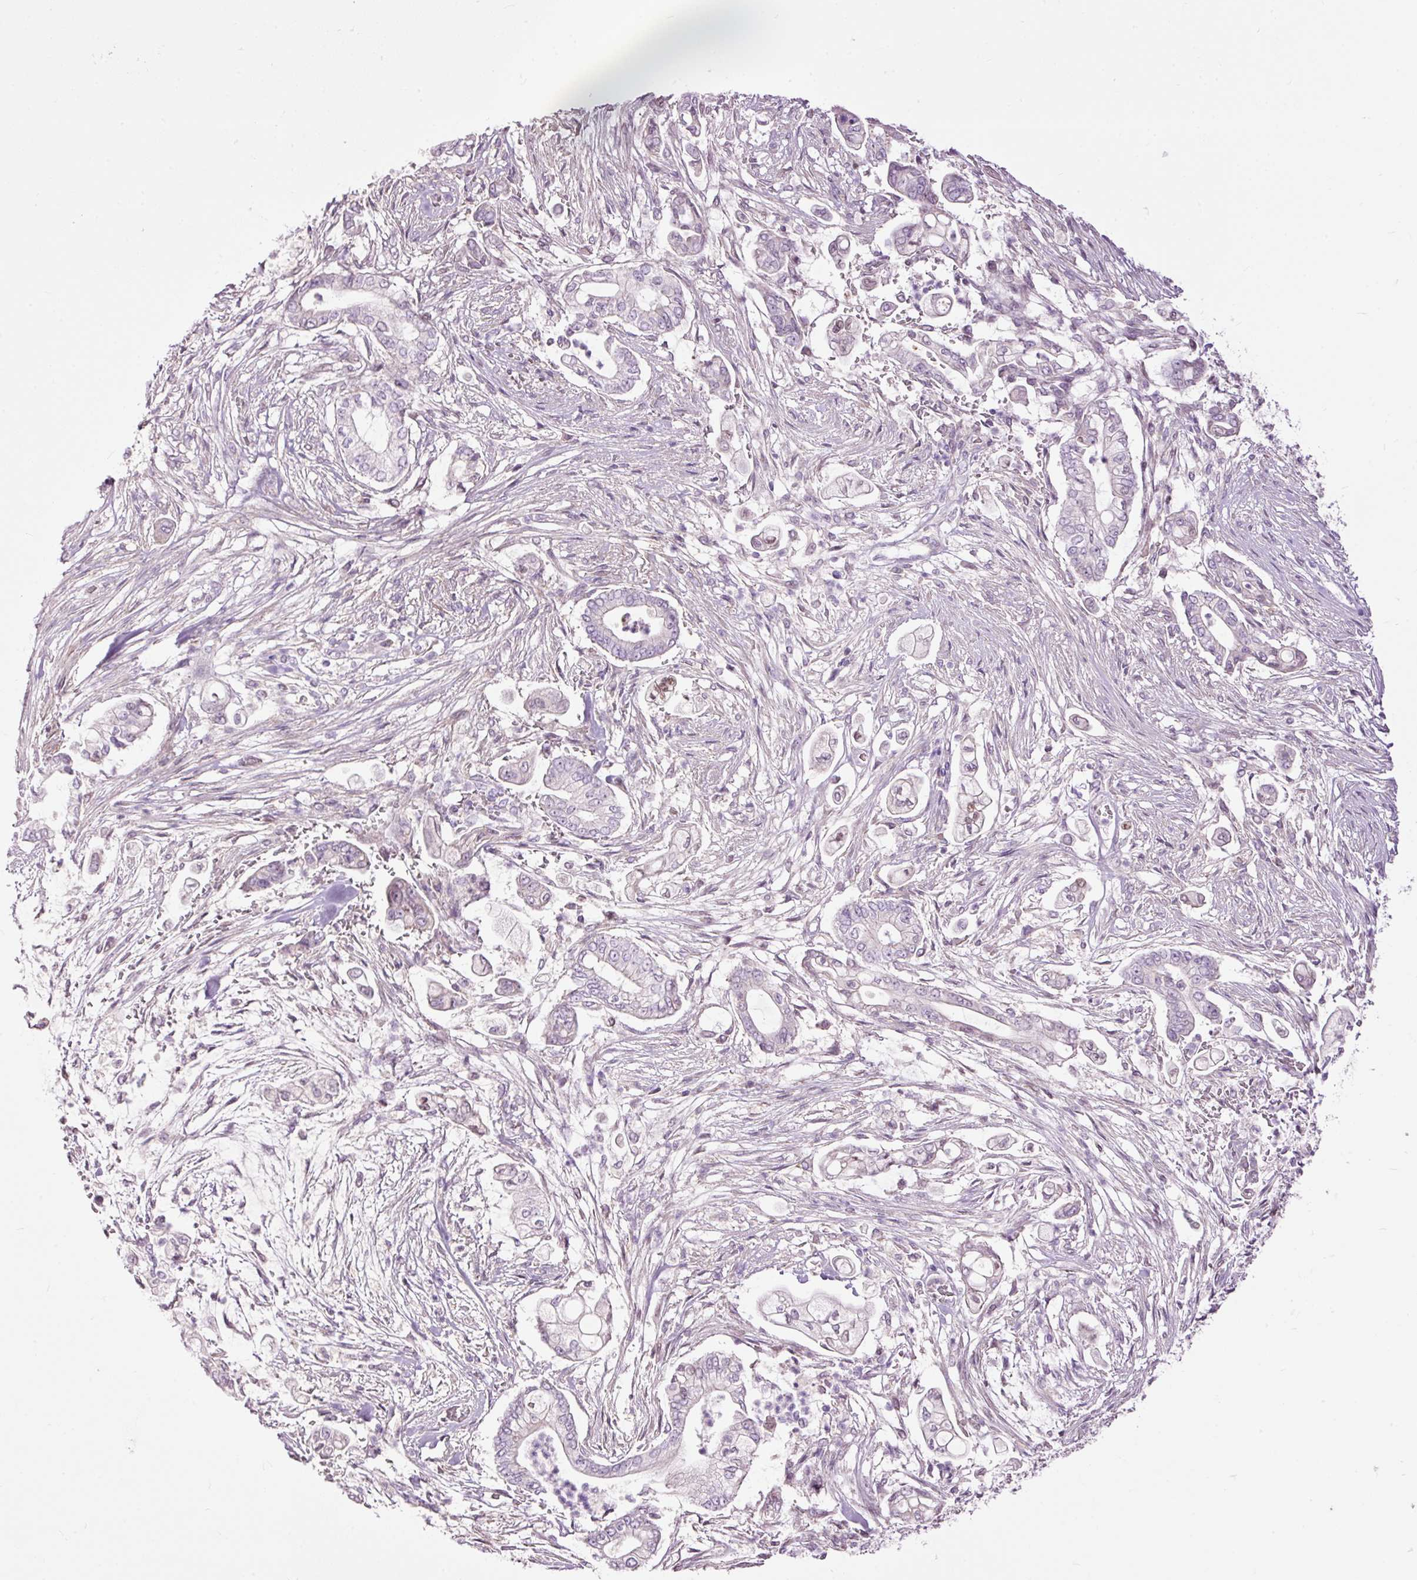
{"staining": {"intensity": "negative", "quantity": "none", "location": "none"}, "tissue": "pancreatic cancer", "cell_type": "Tumor cells", "image_type": "cancer", "snomed": [{"axis": "morphology", "description": "Adenocarcinoma, NOS"}, {"axis": "topography", "description": "Pancreas"}], "caption": "Immunohistochemistry micrograph of pancreatic cancer stained for a protein (brown), which displays no expression in tumor cells.", "gene": "FCRL4", "patient": {"sex": "female", "age": 69}}